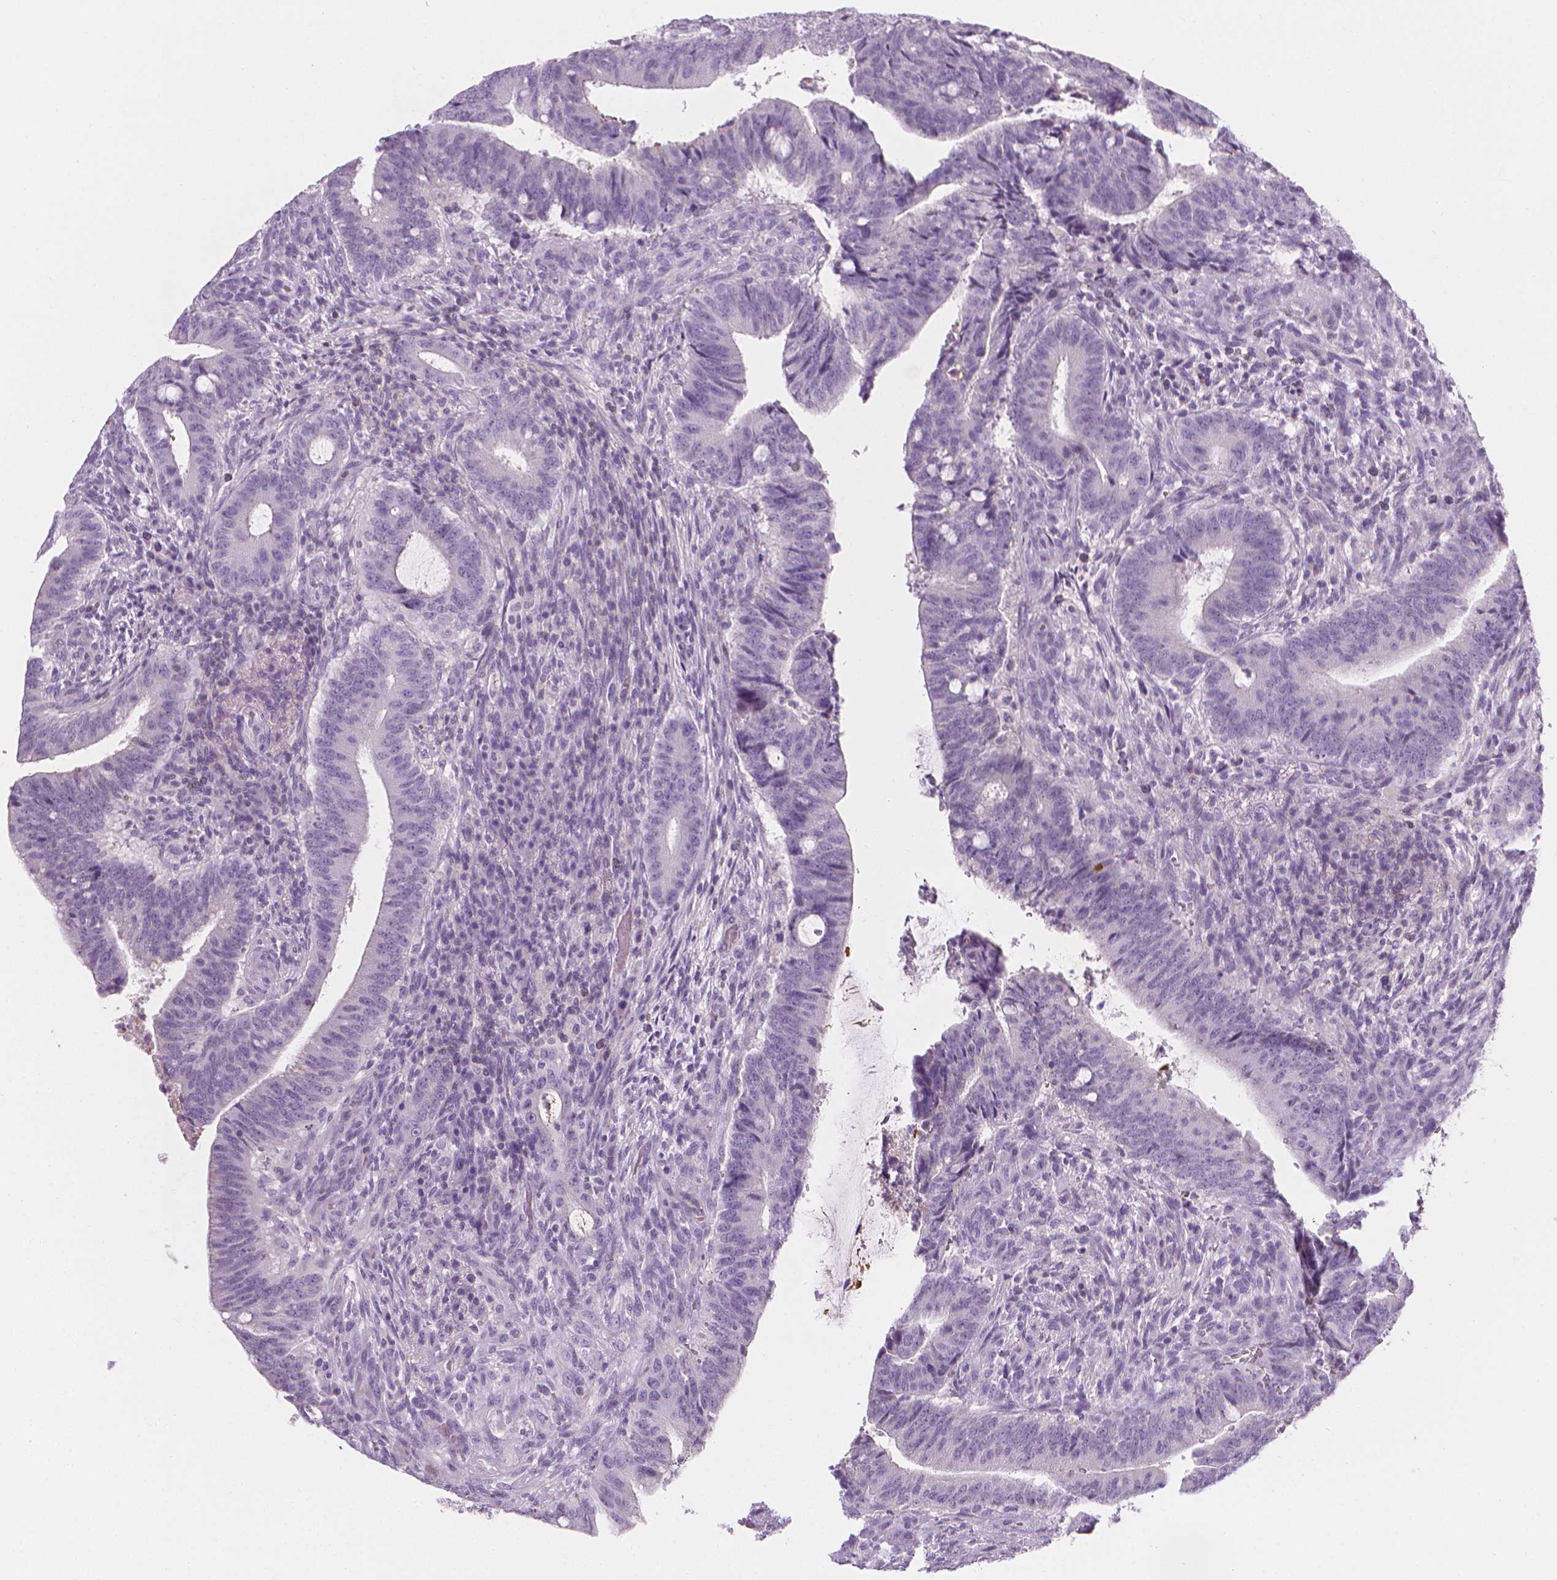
{"staining": {"intensity": "negative", "quantity": "none", "location": "none"}, "tissue": "colorectal cancer", "cell_type": "Tumor cells", "image_type": "cancer", "snomed": [{"axis": "morphology", "description": "Adenocarcinoma, NOS"}, {"axis": "topography", "description": "Colon"}], "caption": "High magnification brightfield microscopy of colorectal cancer (adenocarcinoma) stained with DAB (3,3'-diaminobenzidine) (brown) and counterstained with hematoxylin (blue): tumor cells show no significant positivity. (IHC, brightfield microscopy, high magnification).", "gene": "DCAF8L1", "patient": {"sex": "female", "age": 43}}